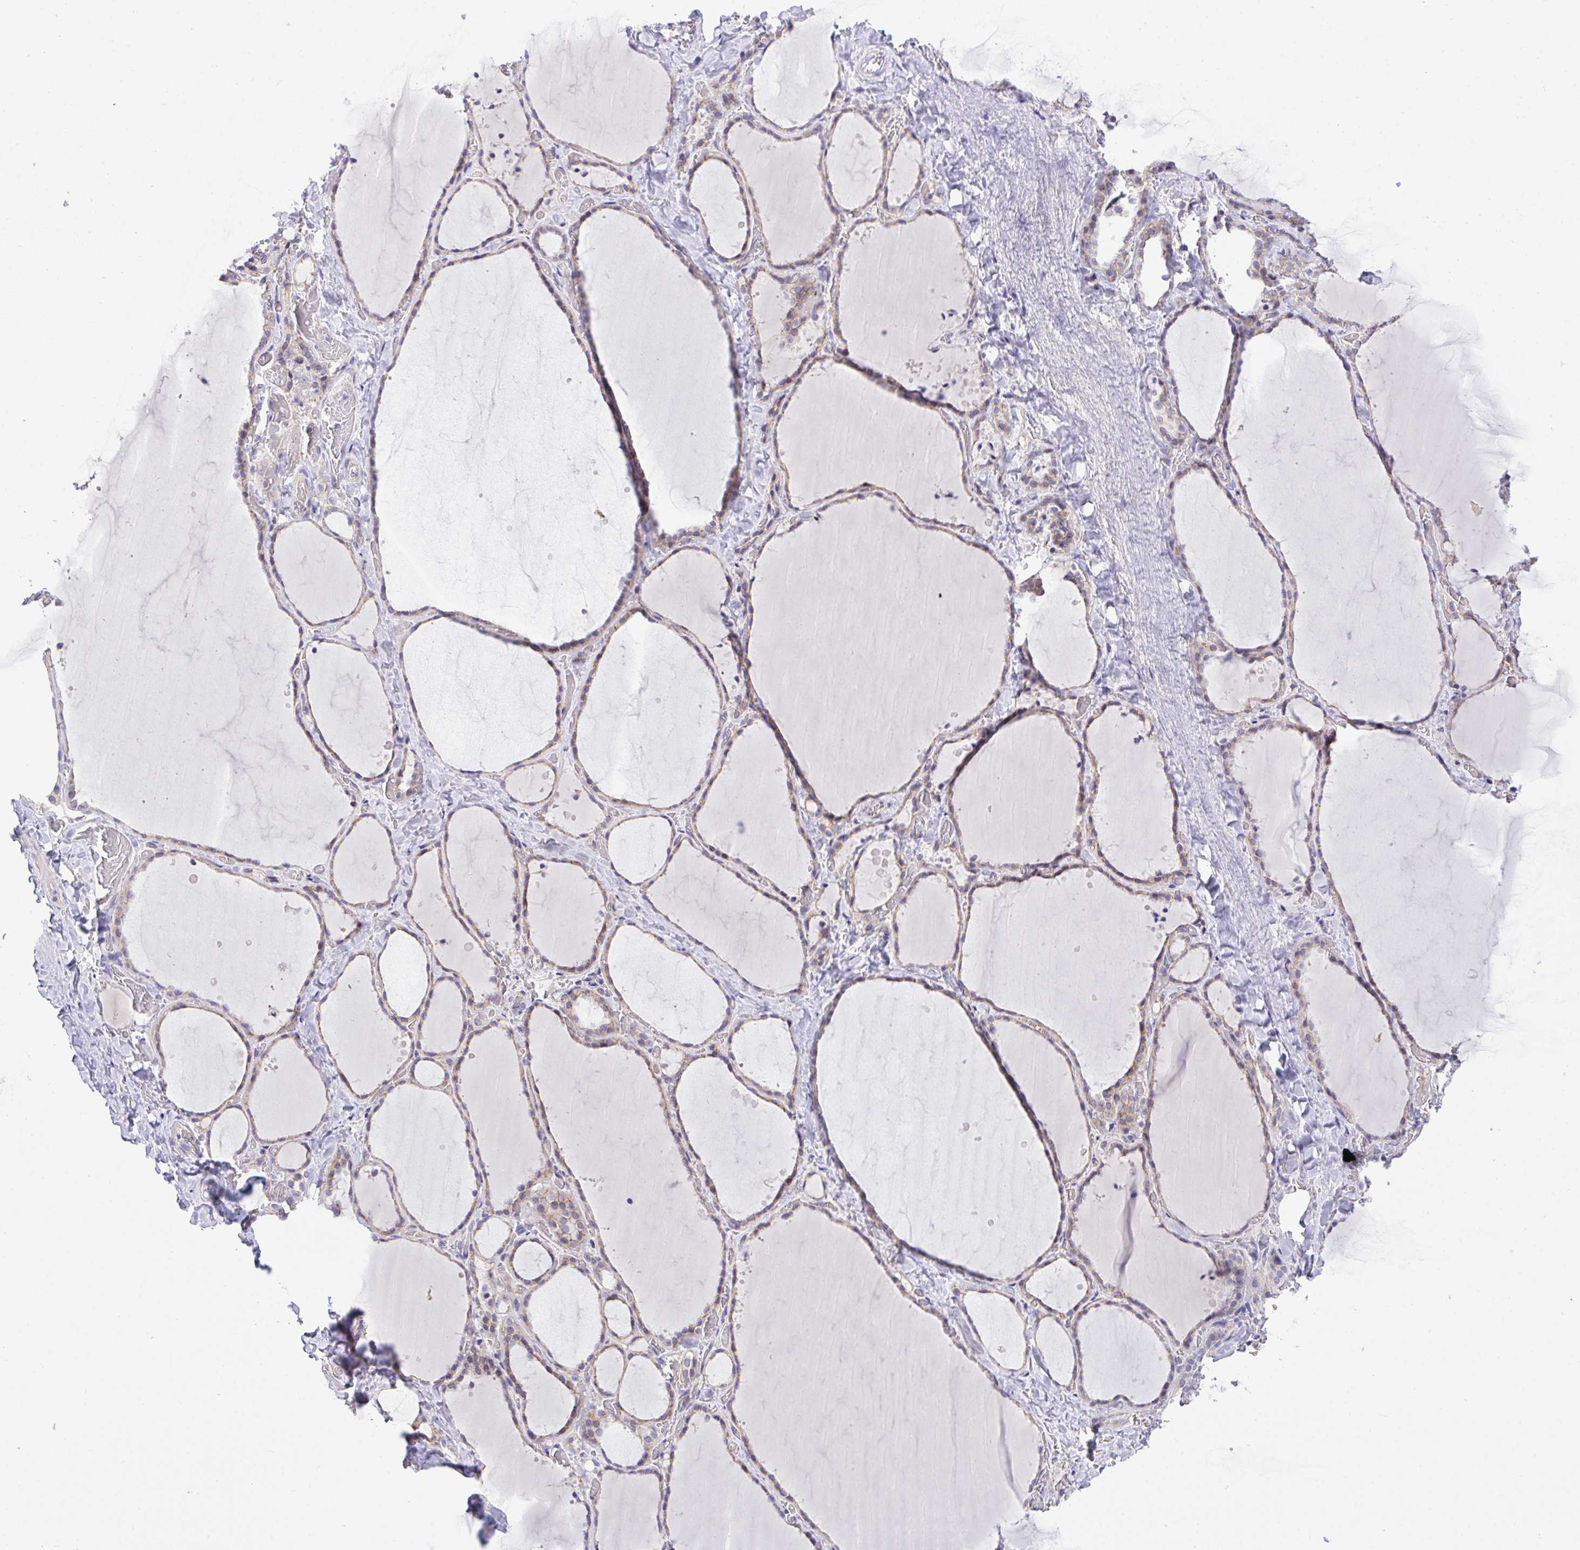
{"staining": {"intensity": "weak", "quantity": "25%-75%", "location": "cytoplasmic/membranous"}, "tissue": "thyroid gland", "cell_type": "Glandular cells", "image_type": "normal", "snomed": [{"axis": "morphology", "description": "Normal tissue, NOS"}, {"axis": "topography", "description": "Thyroid gland"}], "caption": "Immunohistochemistry of unremarkable thyroid gland exhibits low levels of weak cytoplasmic/membranous expression in approximately 25%-75% of glandular cells.", "gene": "HOXD12", "patient": {"sex": "female", "age": 36}}